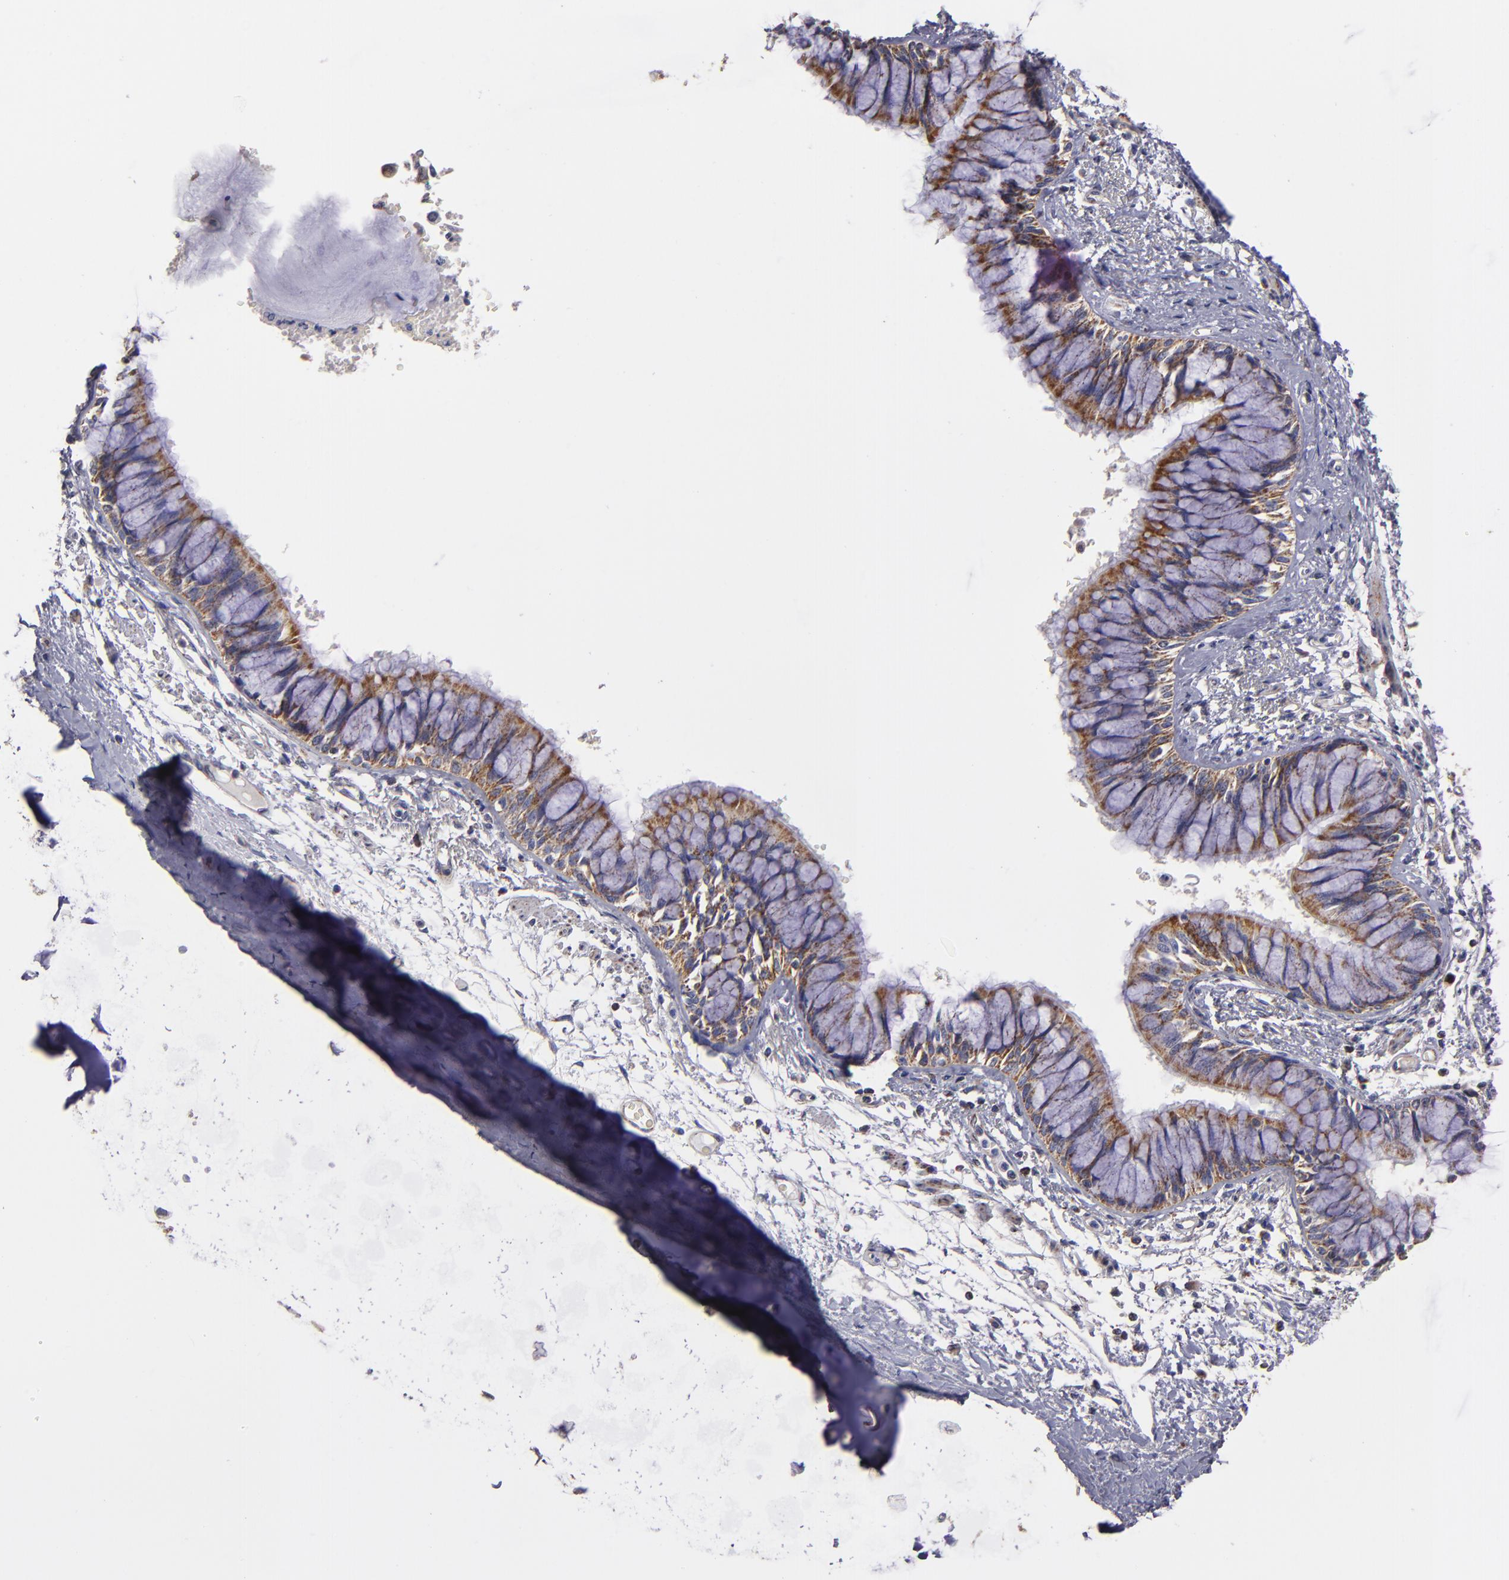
{"staining": {"intensity": "strong", "quantity": ">75%", "location": "cytoplasmic/membranous"}, "tissue": "bronchus", "cell_type": "Respiratory epithelial cells", "image_type": "normal", "snomed": [{"axis": "morphology", "description": "Normal tissue, NOS"}, {"axis": "topography", "description": "Cartilage tissue"}, {"axis": "topography", "description": "Bronchus"}, {"axis": "topography", "description": "Lung"}, {"axis": "topography", "description": "Peripheral nerve tissue"}], "caption": "Bronchus stained with DAB (3,3'-diaminobenzidine) IHC shows high levels of strong cytoplasmic/membranous expression in approximately >75% of respiratory epithelial cells.", "gene": "CLTA", "patient": {"sex": "female", "age": 49}}